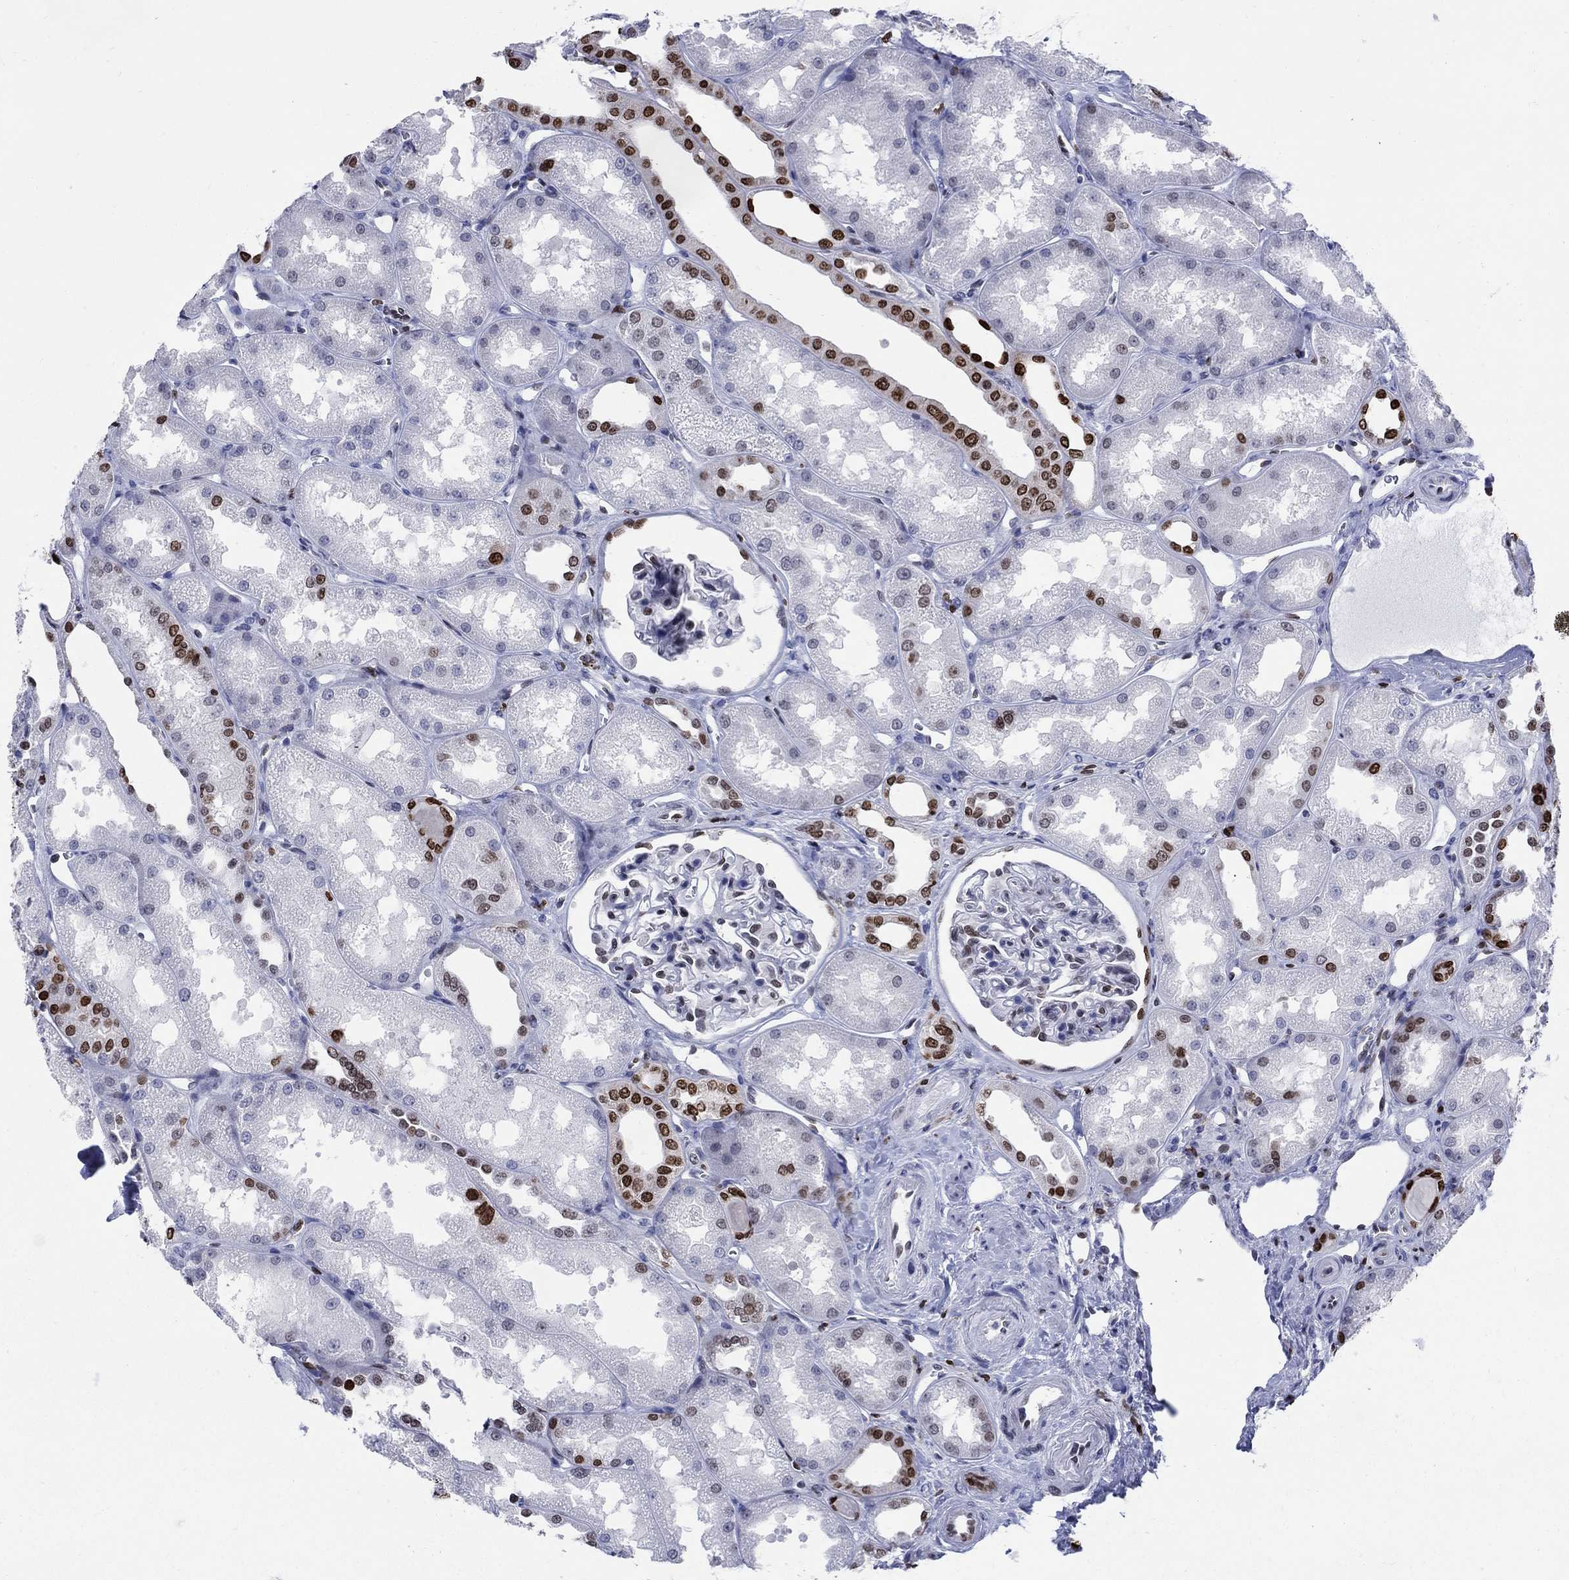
{"staining": {"intensity": "weak", "quantity": "<25%", "location": "nuclear"}, "tissue": "kidney", "cell_type": "Cells in glomeruli", "image_type": "normal", "snomed": [{"axis": "morphology", "description": "Normal tissue, NOS"}, {"axis": "topography", "description": "Kidney"}], "caption": "Photomicrograph shows no significant protein positivity in cells in glomeruli of unremarkable kidney. (DAB IHC with hematoxylin counter stain).", "gene": "HMGA1", "patient": {"sex": "male", "age": 61}}